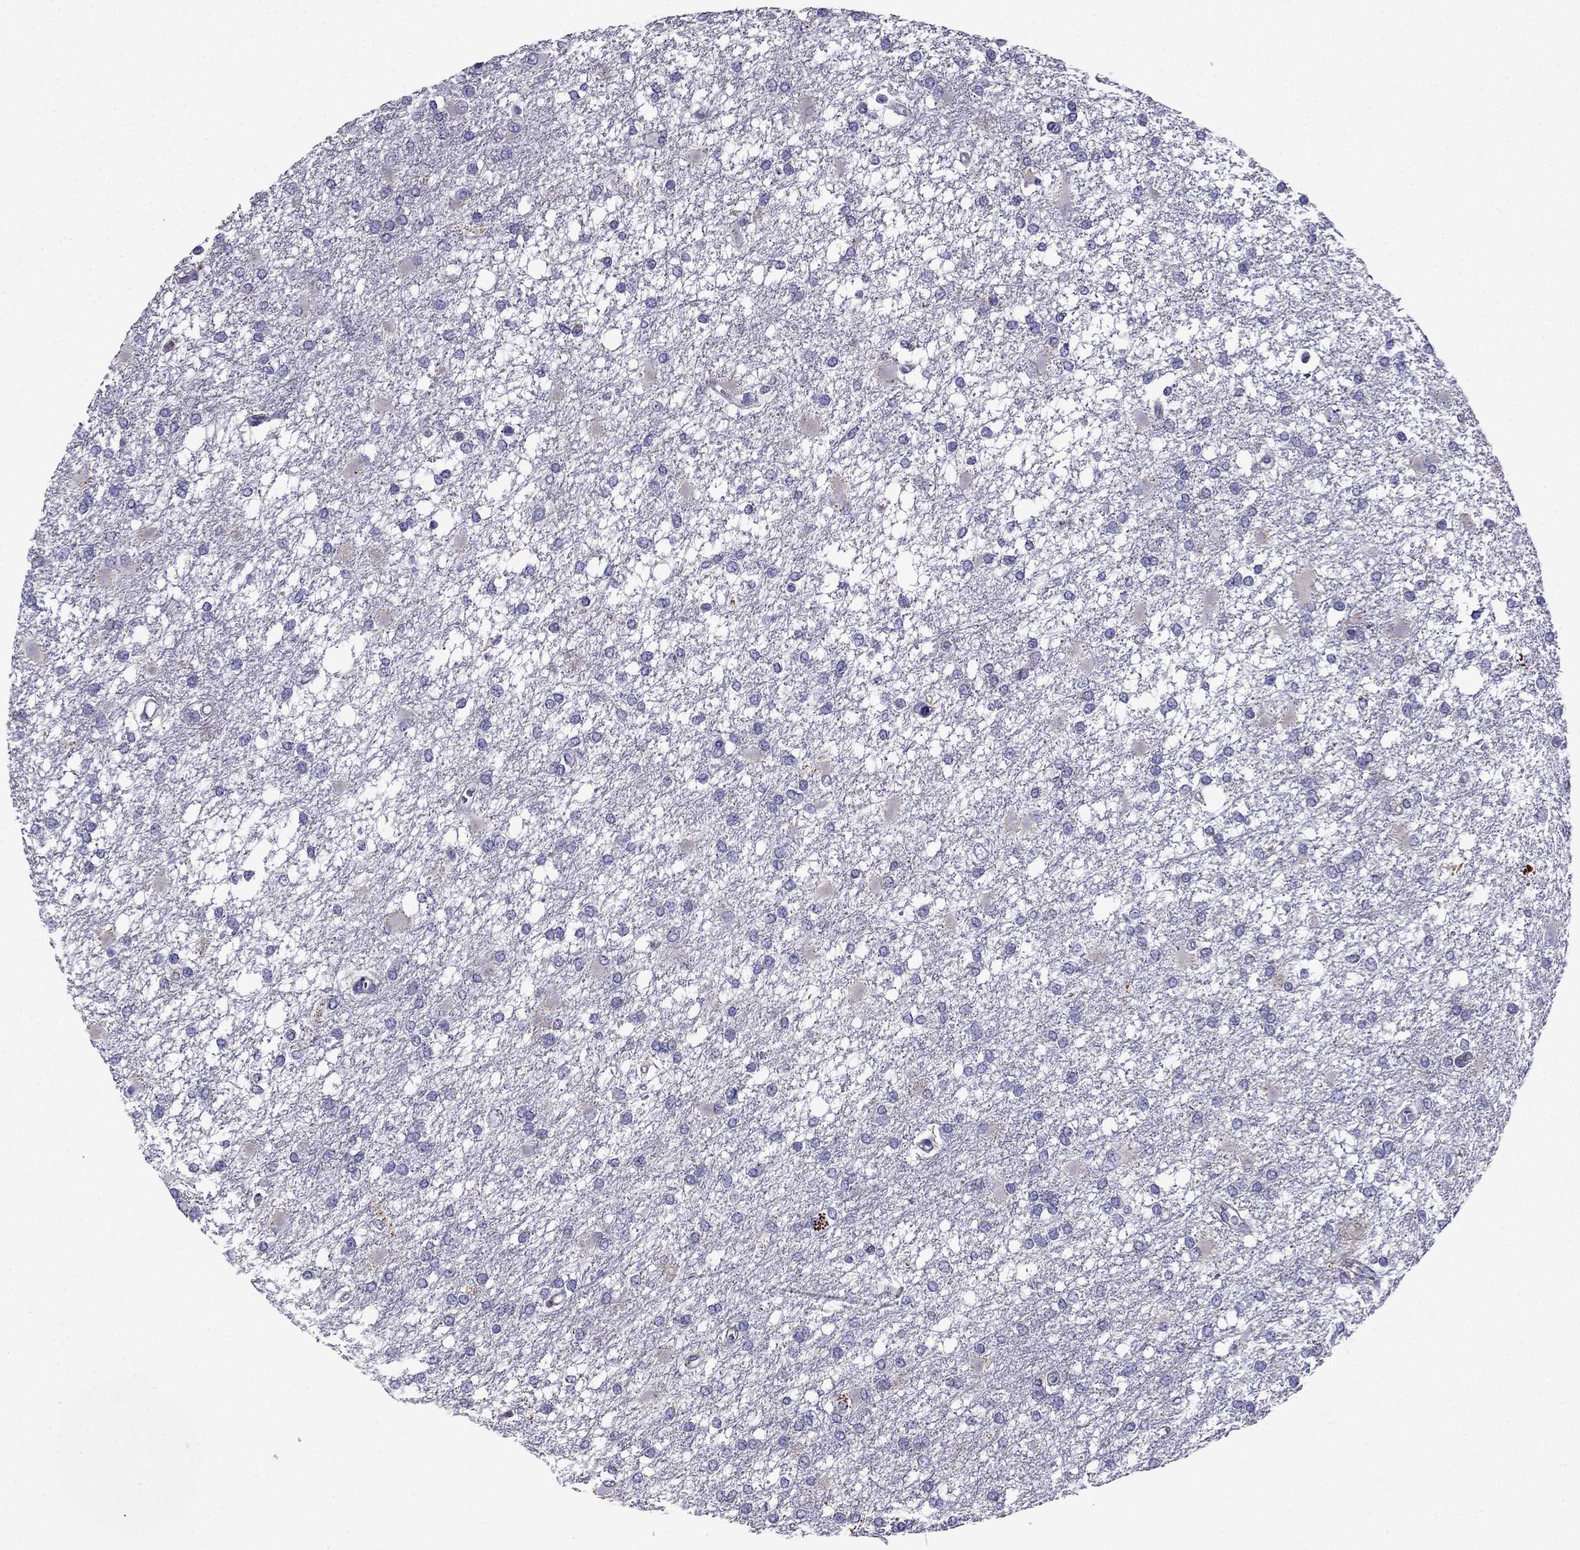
{"staining": {"intensity": "negative", "quantity": "none", "location": "none"}, "tissue": "glioma", "cell_type": "Tumor cells", "image_type": "cancer", "snomed": [{"axis": "morphology", "description": "Glioma, malignant, High grade"}, {"axis": "topography", "description": "Cerebral cortex"}], "caption": "Immunohistochemical staining of human malignant glioma (high-grade) exhibits no significant staining in tumor cells.", "gene": "DSC1", "patient": {"sex": "male", "age": 79}}